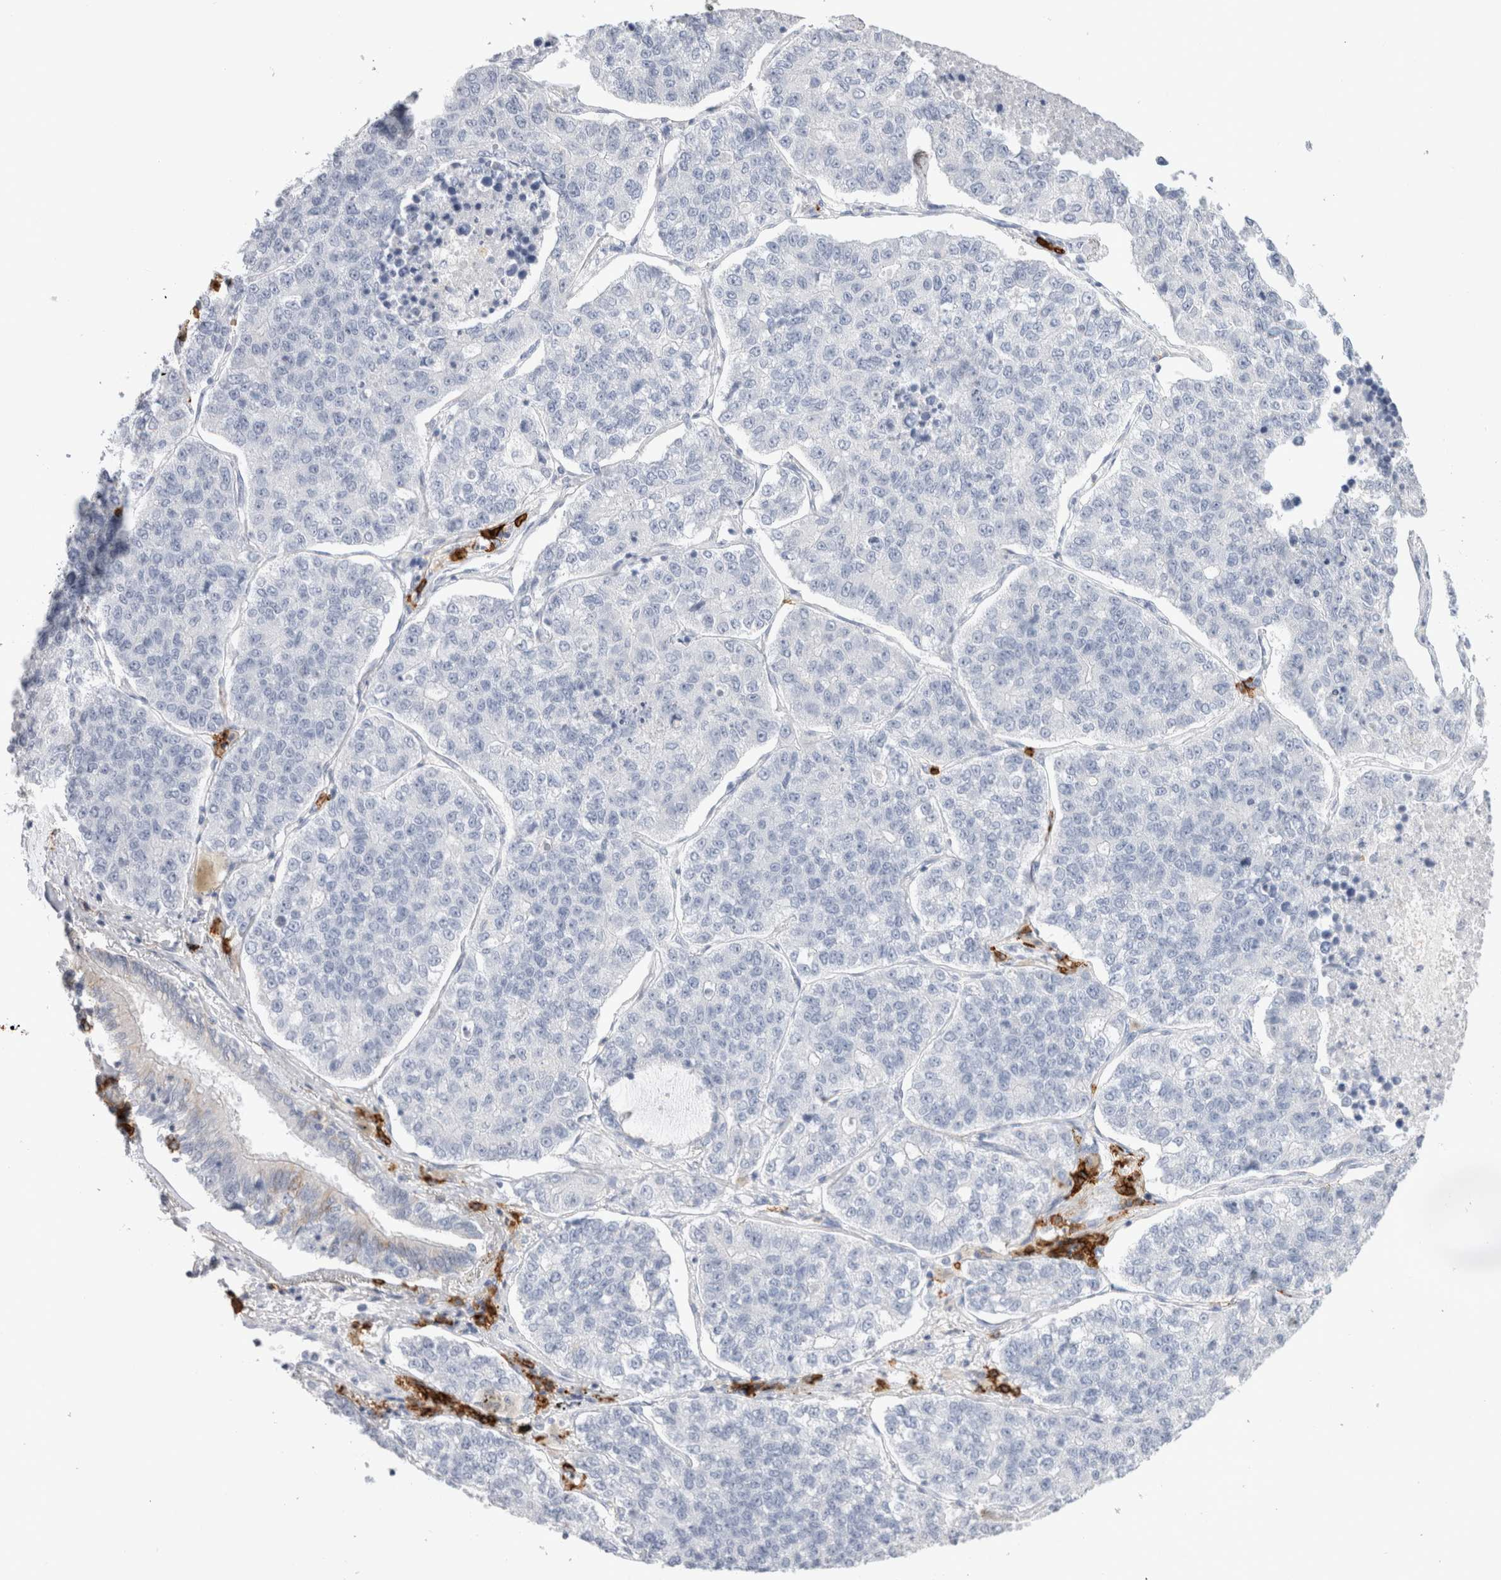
{"staining": {"intensity": "negative", "quantity": "none", "location": "none"}, "tissue": "lung cancer", "cell_type": "Tumor cells", "image_type": "cancer", "snomed": [{"axis": "morphology", "description": "Adenocarcinoma, NOS"}, {"axis": "topography", "description": "Lung"}], "caption": "This histopathology image is of adenocarcinoma (lung) stained with immunohistochemistry (IHC) to label a protein in brown with the nuclei are counter-stained blue. There is no staining in tumor cells.", "gene": "CD38", "patient": {"sex": "male", "age": 49}}